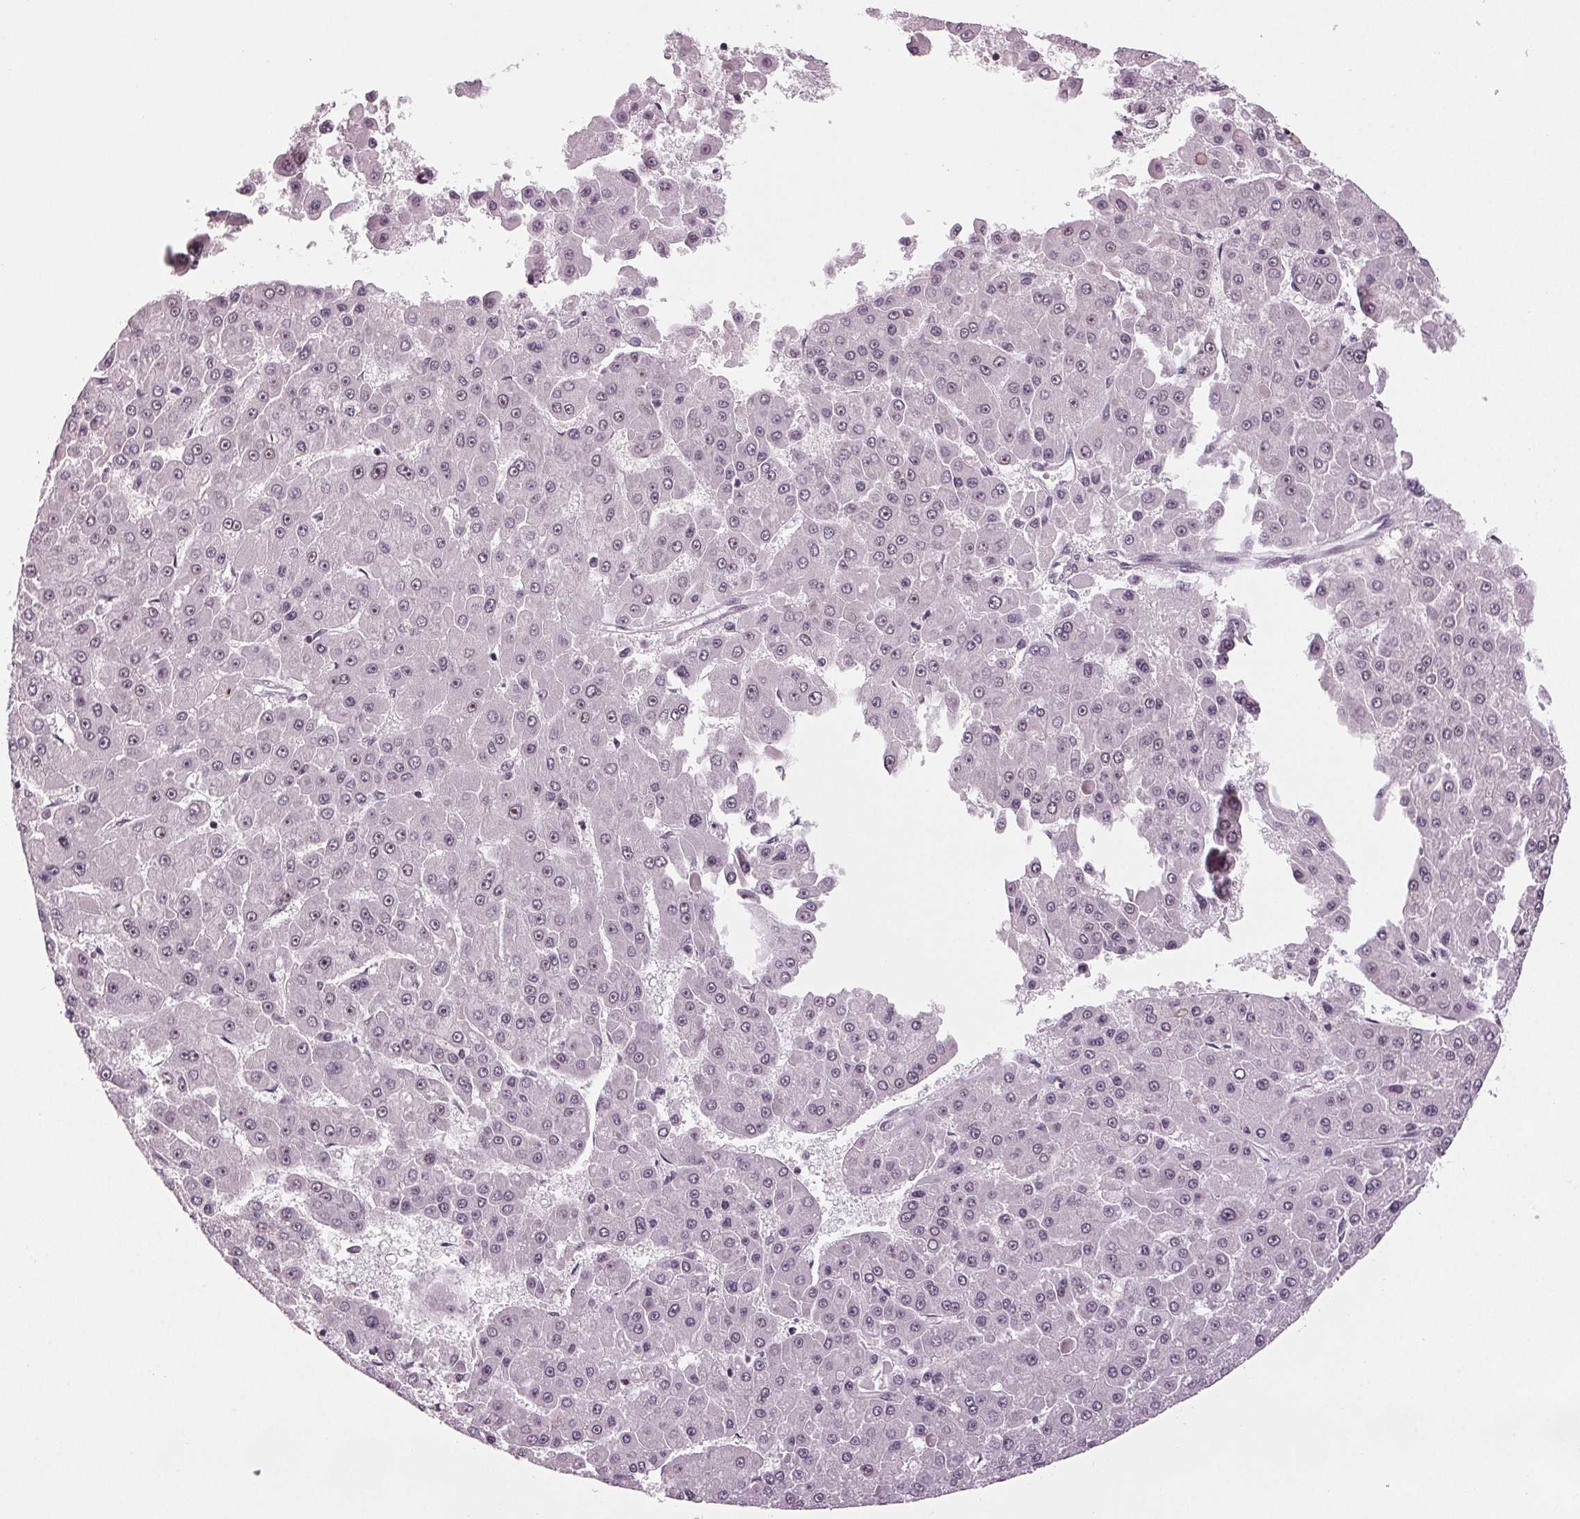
{"staining": {"intensity": "weak", "quantity": "<25%", "location": "nuclear"}, "tissue": "liver cancer", "cell_type": "Tumor cells", "image_type": "cancer", "snomed": [{"axis": "morphology", "description": "Carcinoma, Hepatocellular, NOS"}, {"axis": "topography", "description": "Liver"}], "caption": "Hepatocellular carcinoma (liver) stained for a protein using immunohistochemistry shows no expression tumor cells.", "gene": "DDX41", "patient": {"sex": "male", "age": 78}}